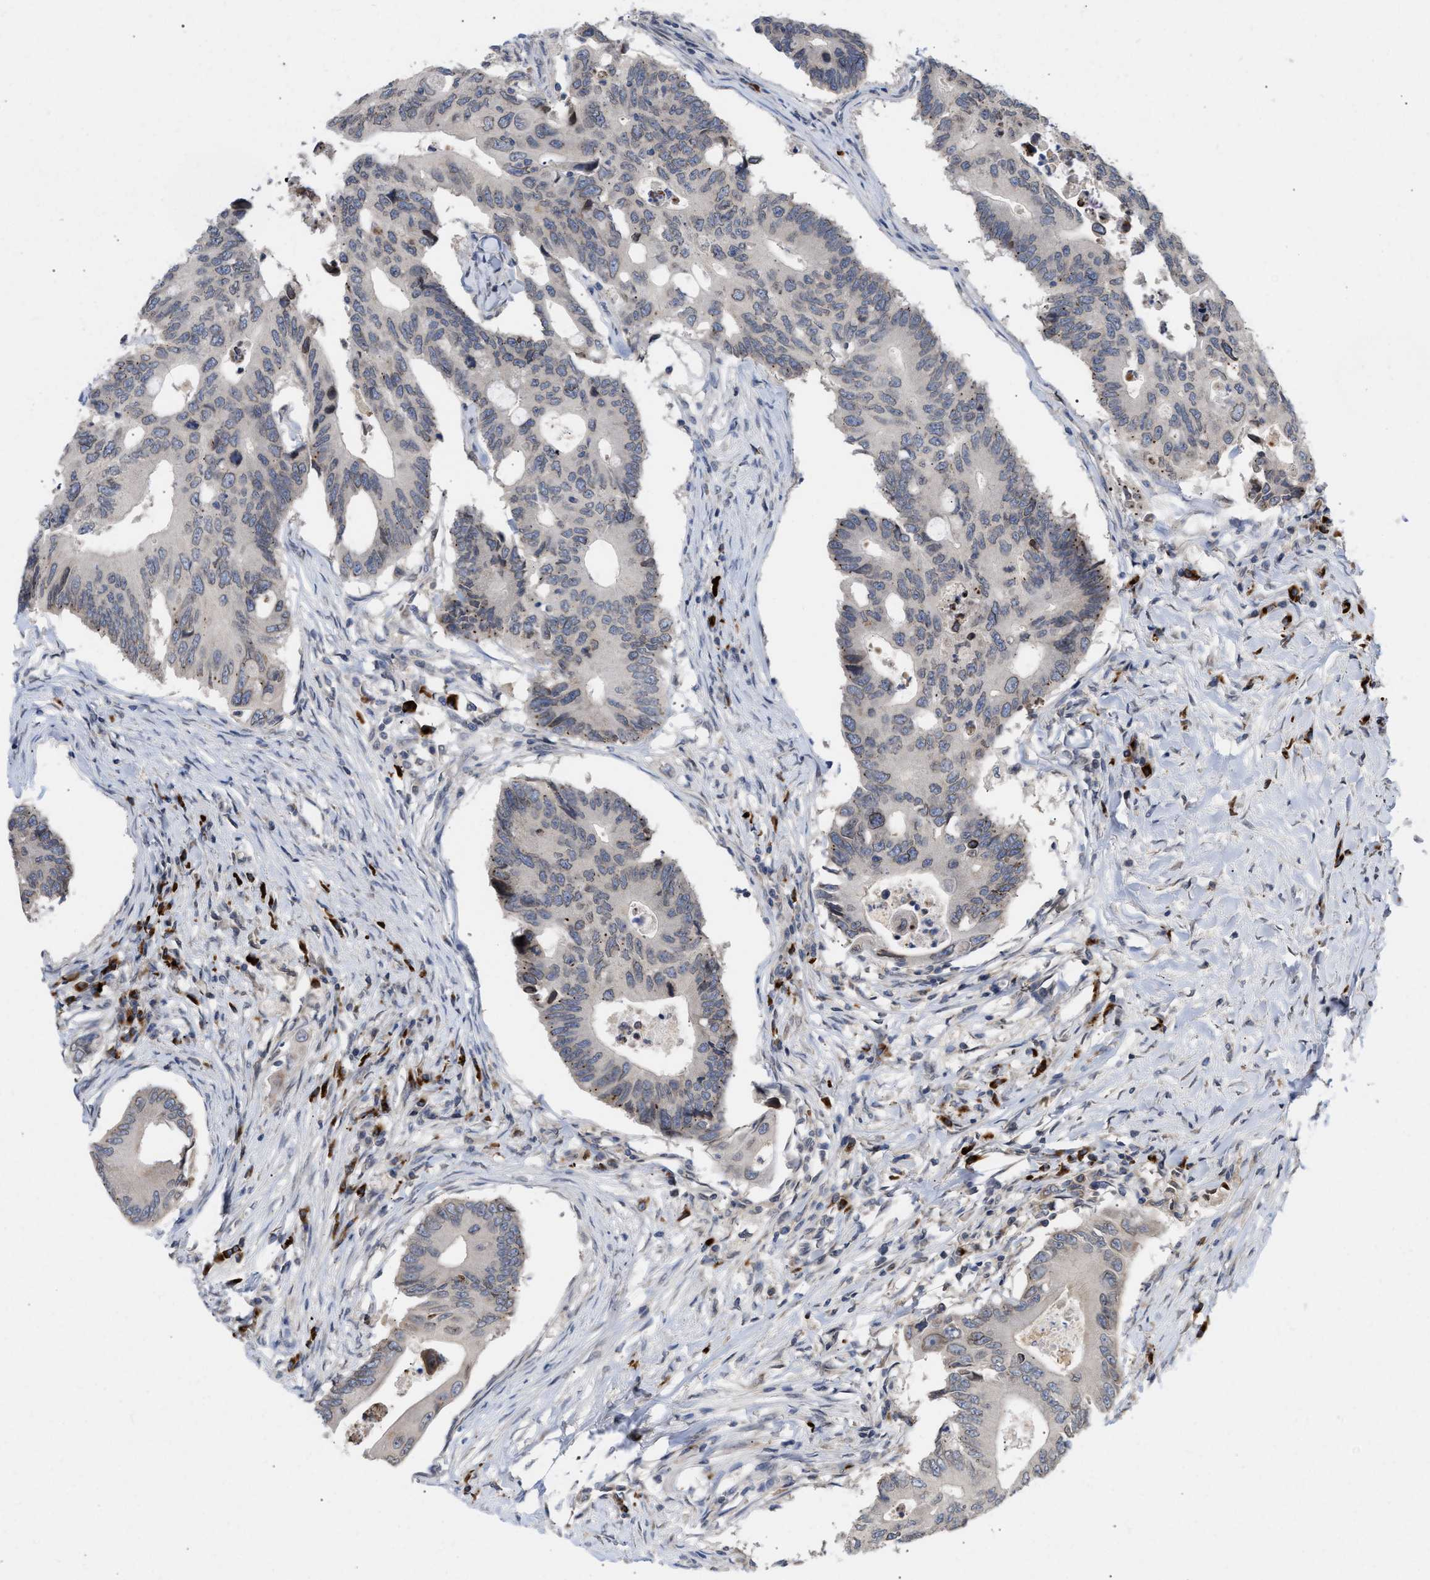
{"staining": {"intensity": "negative", "quantity": "none", "location": "none"}, "tissue": "colorectal cancer", "cell_type": "Tumor cells", "image_type": "cancer", "snomed": [{"axis": "morphology", "description": "Adenocarcinoma, NOS"}, {"axis": "topography", "description": "Colon"}], "caption": "Protein analysis of adenocarcinoma (colorectal) displays no significant positivity in tumor cells.", "gene": "NUP62", "patient": {"sex": "male", "age": 71}}